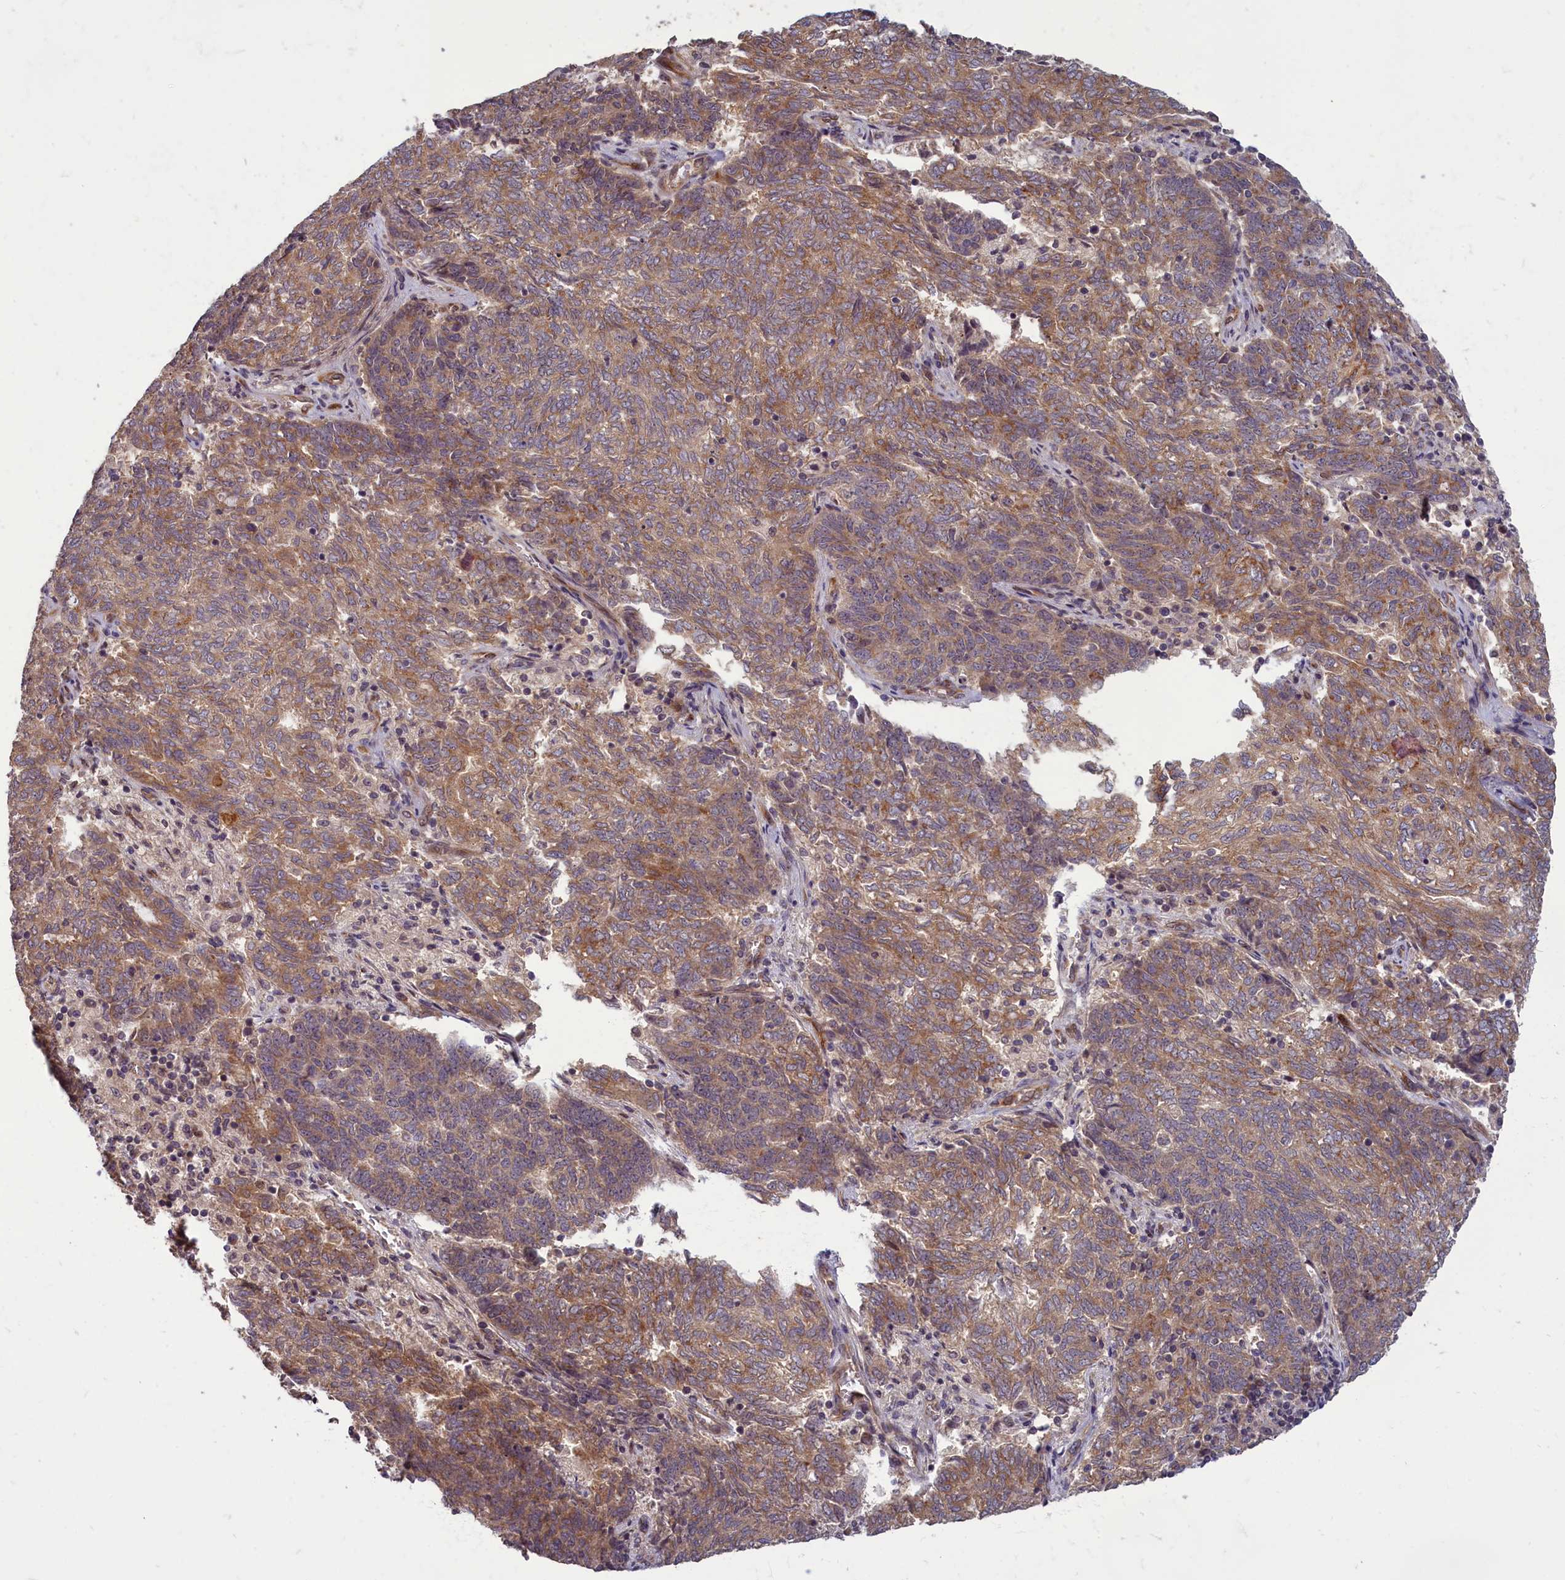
{"staining": {"intensity": "moderate", "quantity": ">75%", "location": "cytoplasmic/membranous"}, "tissue": "endometrial cancer", "cell_type": "Tumor cells", "image_type": "cancer", "snomed": [{"axis": "morphology", "description": "Adenocarcinoma, NOS"}, {"axis": "topography", "description": "Endometrium"}], "caption": "Immunohistochemical staining of endometrial adenocarcinoma demonstrates medium levels of moderate cytoplasmic/membranous protein expression in about >75% of tumor cells.", "gene": "MYCBP", "patient": {"sex": "female", "age": 80}}